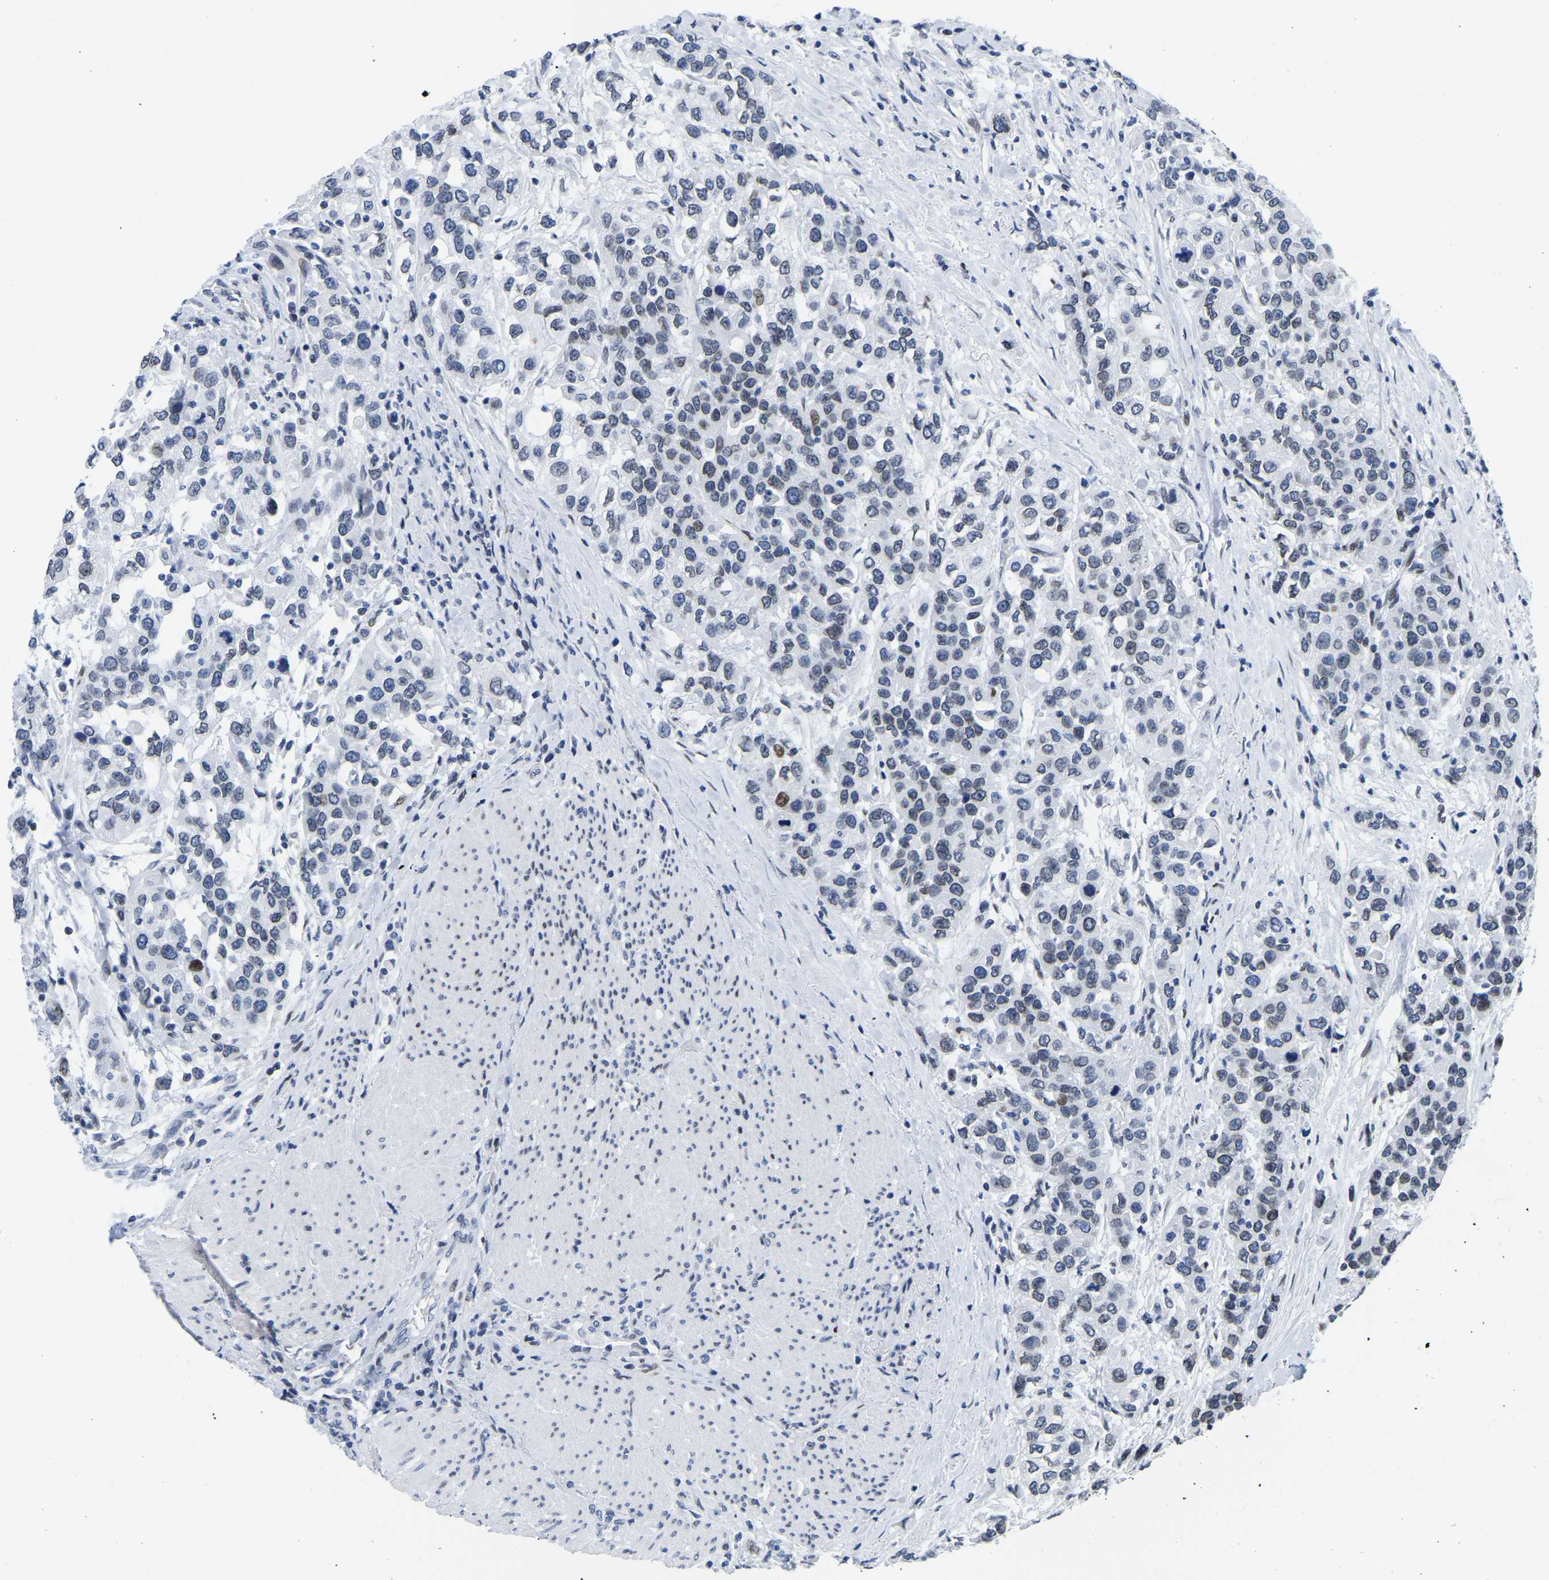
{"staining": {"intensity": "moderate", "quantity": "<25%", "location": "nuclear"}, "tissue": "urothelial cancer", "cell_type": "Tumor cells", "image_type": "cancer", "snomed": [{"axis": "morphology", "description": "Urothelial carcinoma, High grade"}, {"axis": "topography", "description": "Urinary bladder"}], "caption": "High-magnification brightfield microscopy of urothelial carcinoma (high-grade) stained with DAB (brown) and counterstained with hematoxylin (blue). tumor cells exhibit moderate nuclear positivity is identified in approximately<25% of cells.", "gene": "UPK3A", "patient": {"sex": "female", "age": 80}}